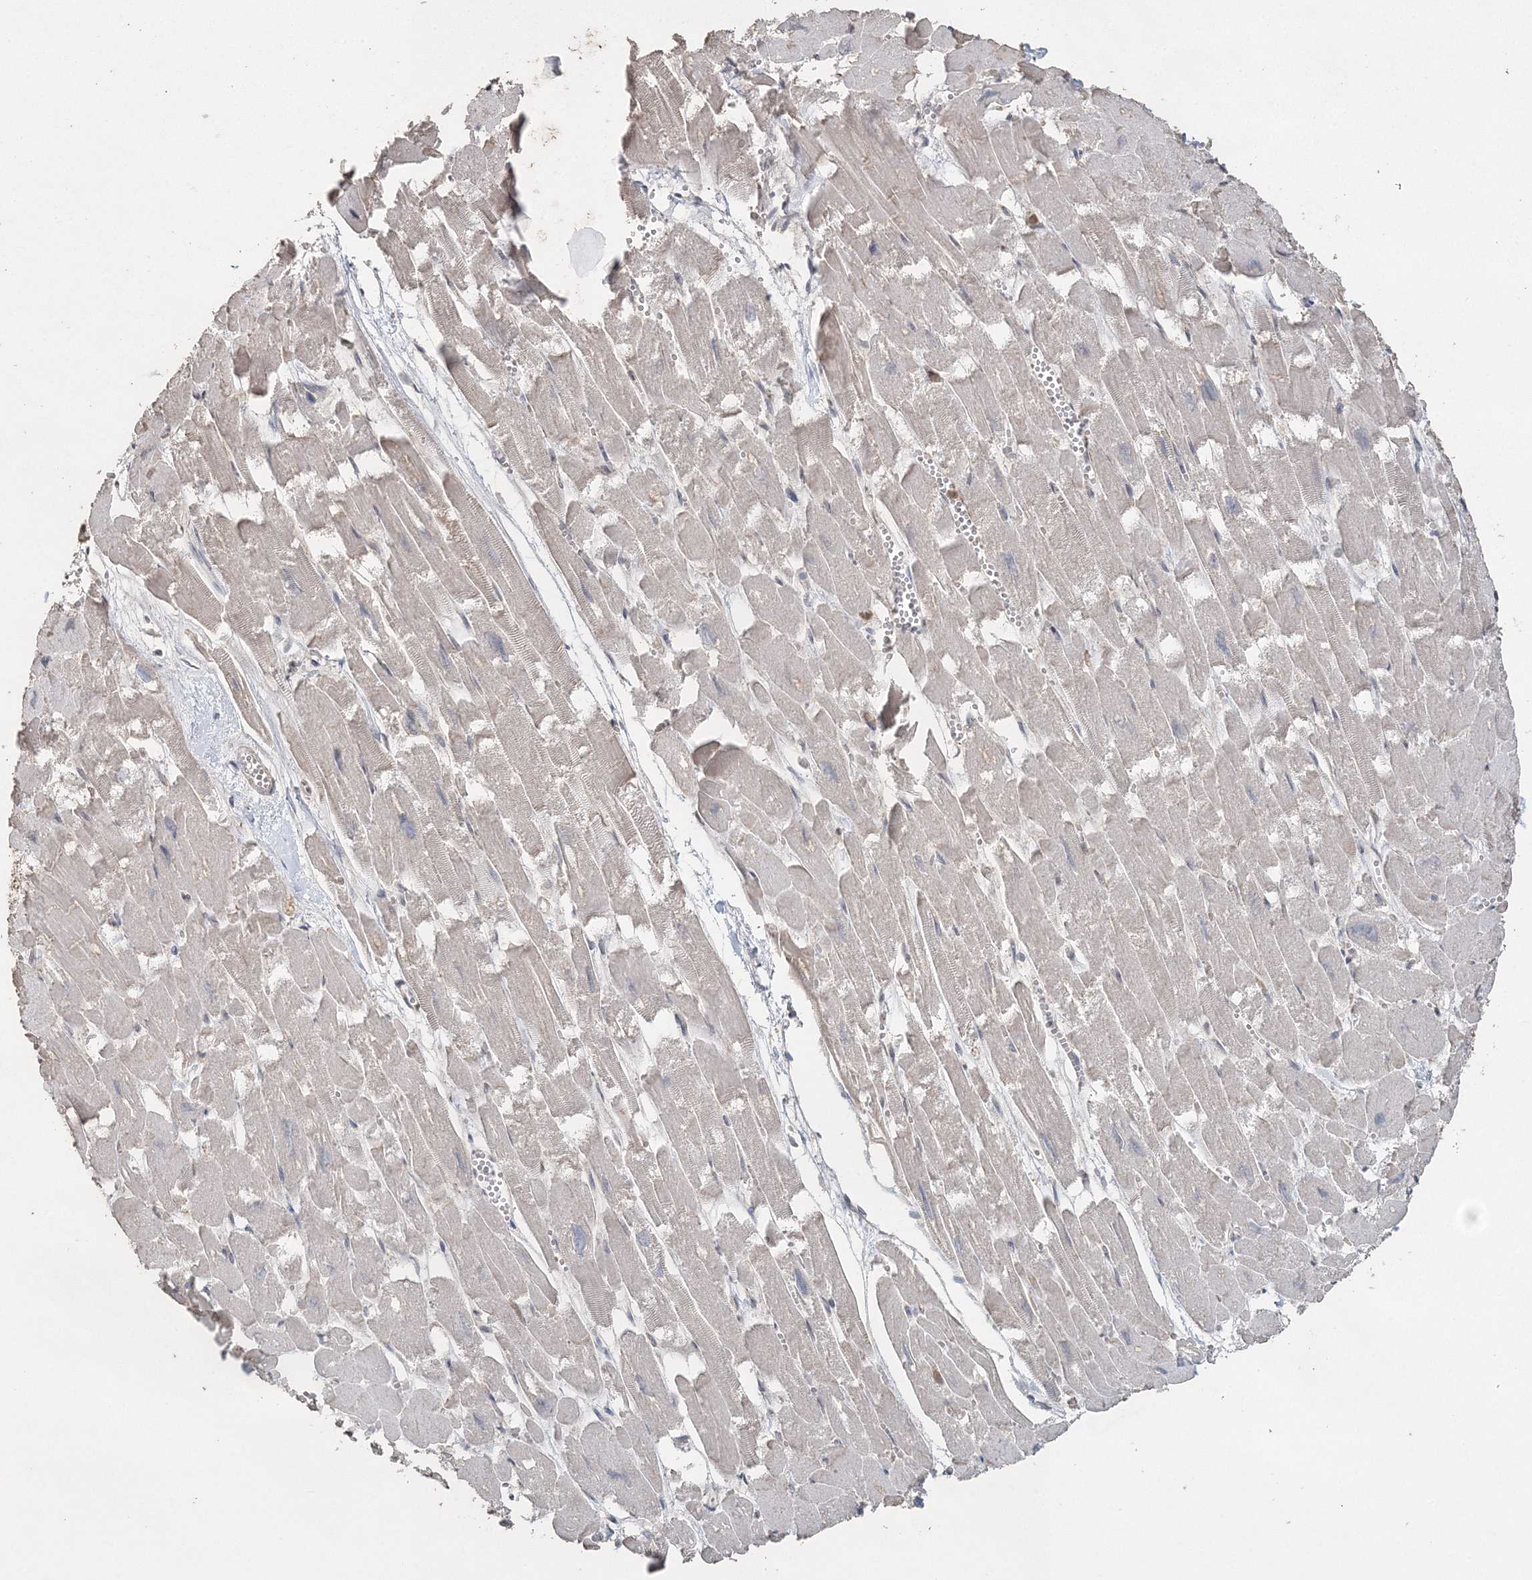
{"staining": {"intensity": "negative", "quantity": "none", "location": "none"}, "tissue": "heart muscle", "cell_type": "Cardiomyocytes", "image_type": "normal", "snomed": [{"axis": "morphology", "description": "Normal tissue, NOS"}, {"axis": "topography", "description": "Heart"}], "caption": "This is an immunohistochemistry photomicrograph of benign human heart muscle. There is no positivity in cardiomyocytes.", "gene": "UIMC1", "patient": {"sex": "male", "age": 54}}